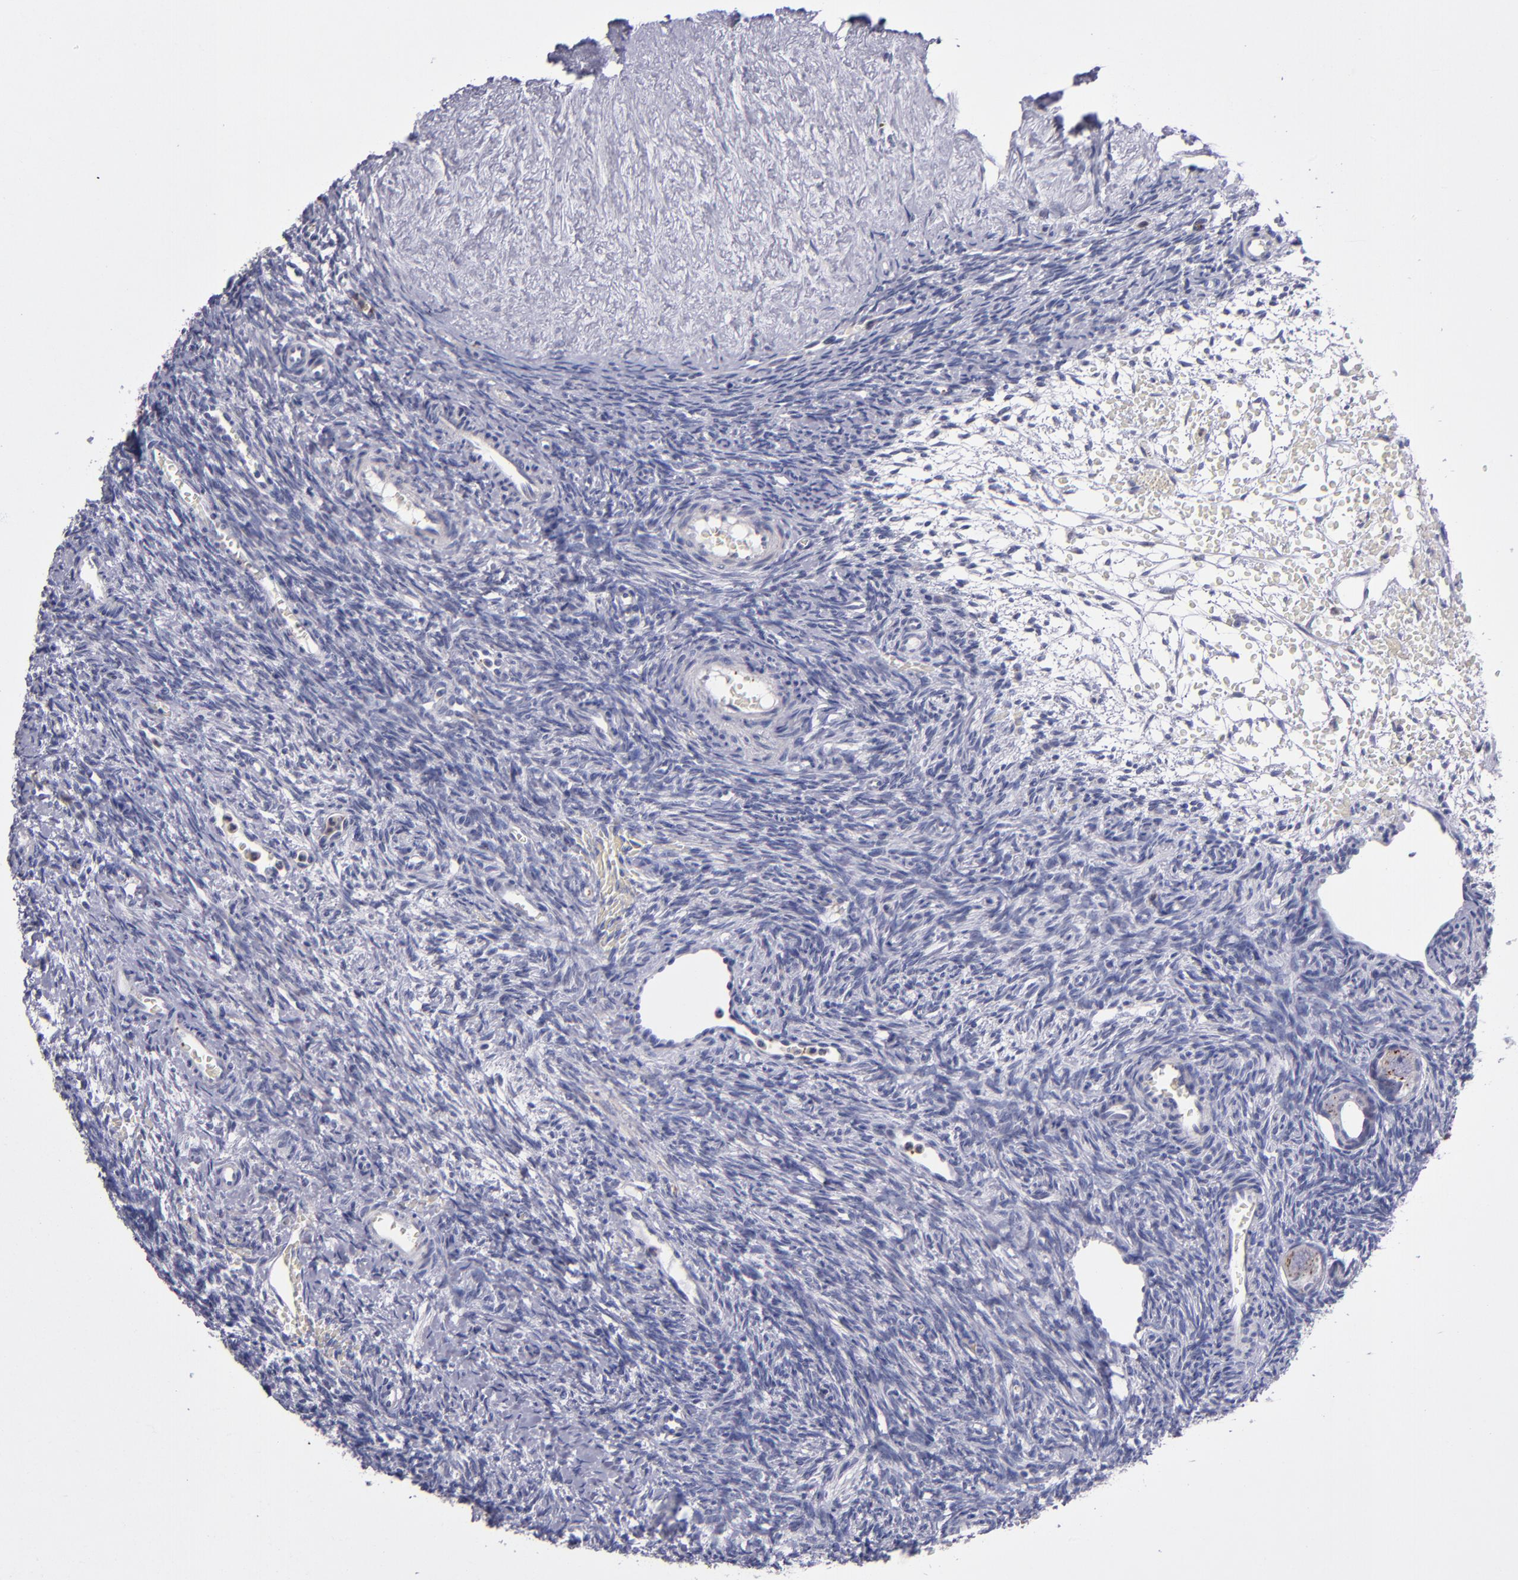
{"staining": {"intensity": "negative", "quantity": "none", "location": "none"}, "tissue": "ovary", "cell_type": "Follicle cells", "image_type": "normal", "snomed": [{"axis": "morphology", "description": "Normal tissue, NOS"}, {"axis": "topography", "description": "Ovary"}], "caption": "Human ovary stained for a protein using immunohistochemistry shows no staining in follicle cells.", "gene": "RAB41", "patient": {"sex": "female", "age": 39}}